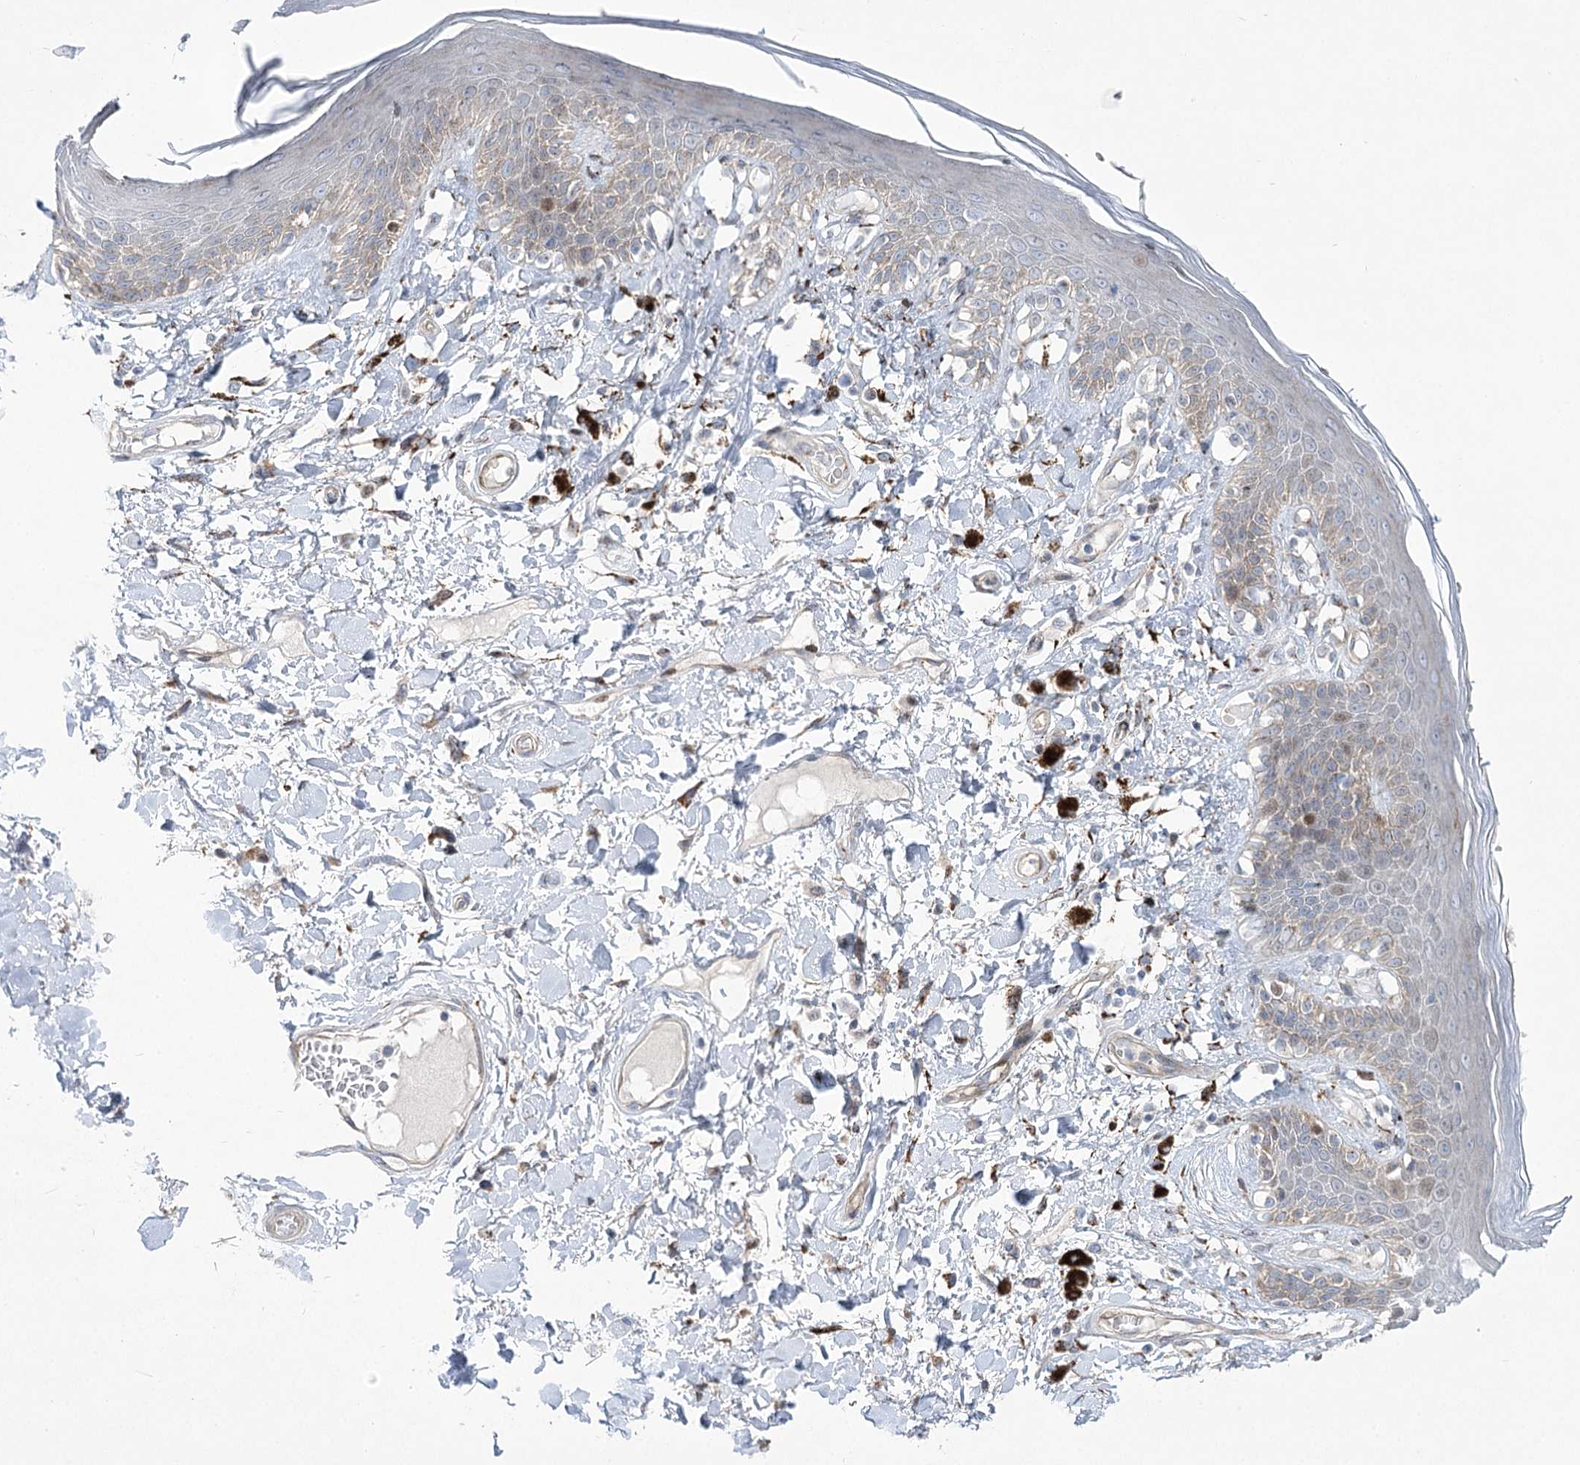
{"staining": {"intensity": "moderate", "quantity": "25%-75%", "location": "cytoplasmic/membranous"}, "tissue": "skin", "cell_type": "Epidermal cells", "image_type": "normal", "snomed": [{"axis": "morphology", "description": "Normal tissue, NOS"}, {"axis": "topography", "description": "Anal"}], "caption": "Skin stained for a protein (brown) shows moderate cytoplasmic/membranous positive staining in about 25%-75% of epidermal cells.", "gene": "CEP164", "patient": {"sex": "female", "age": 78}}